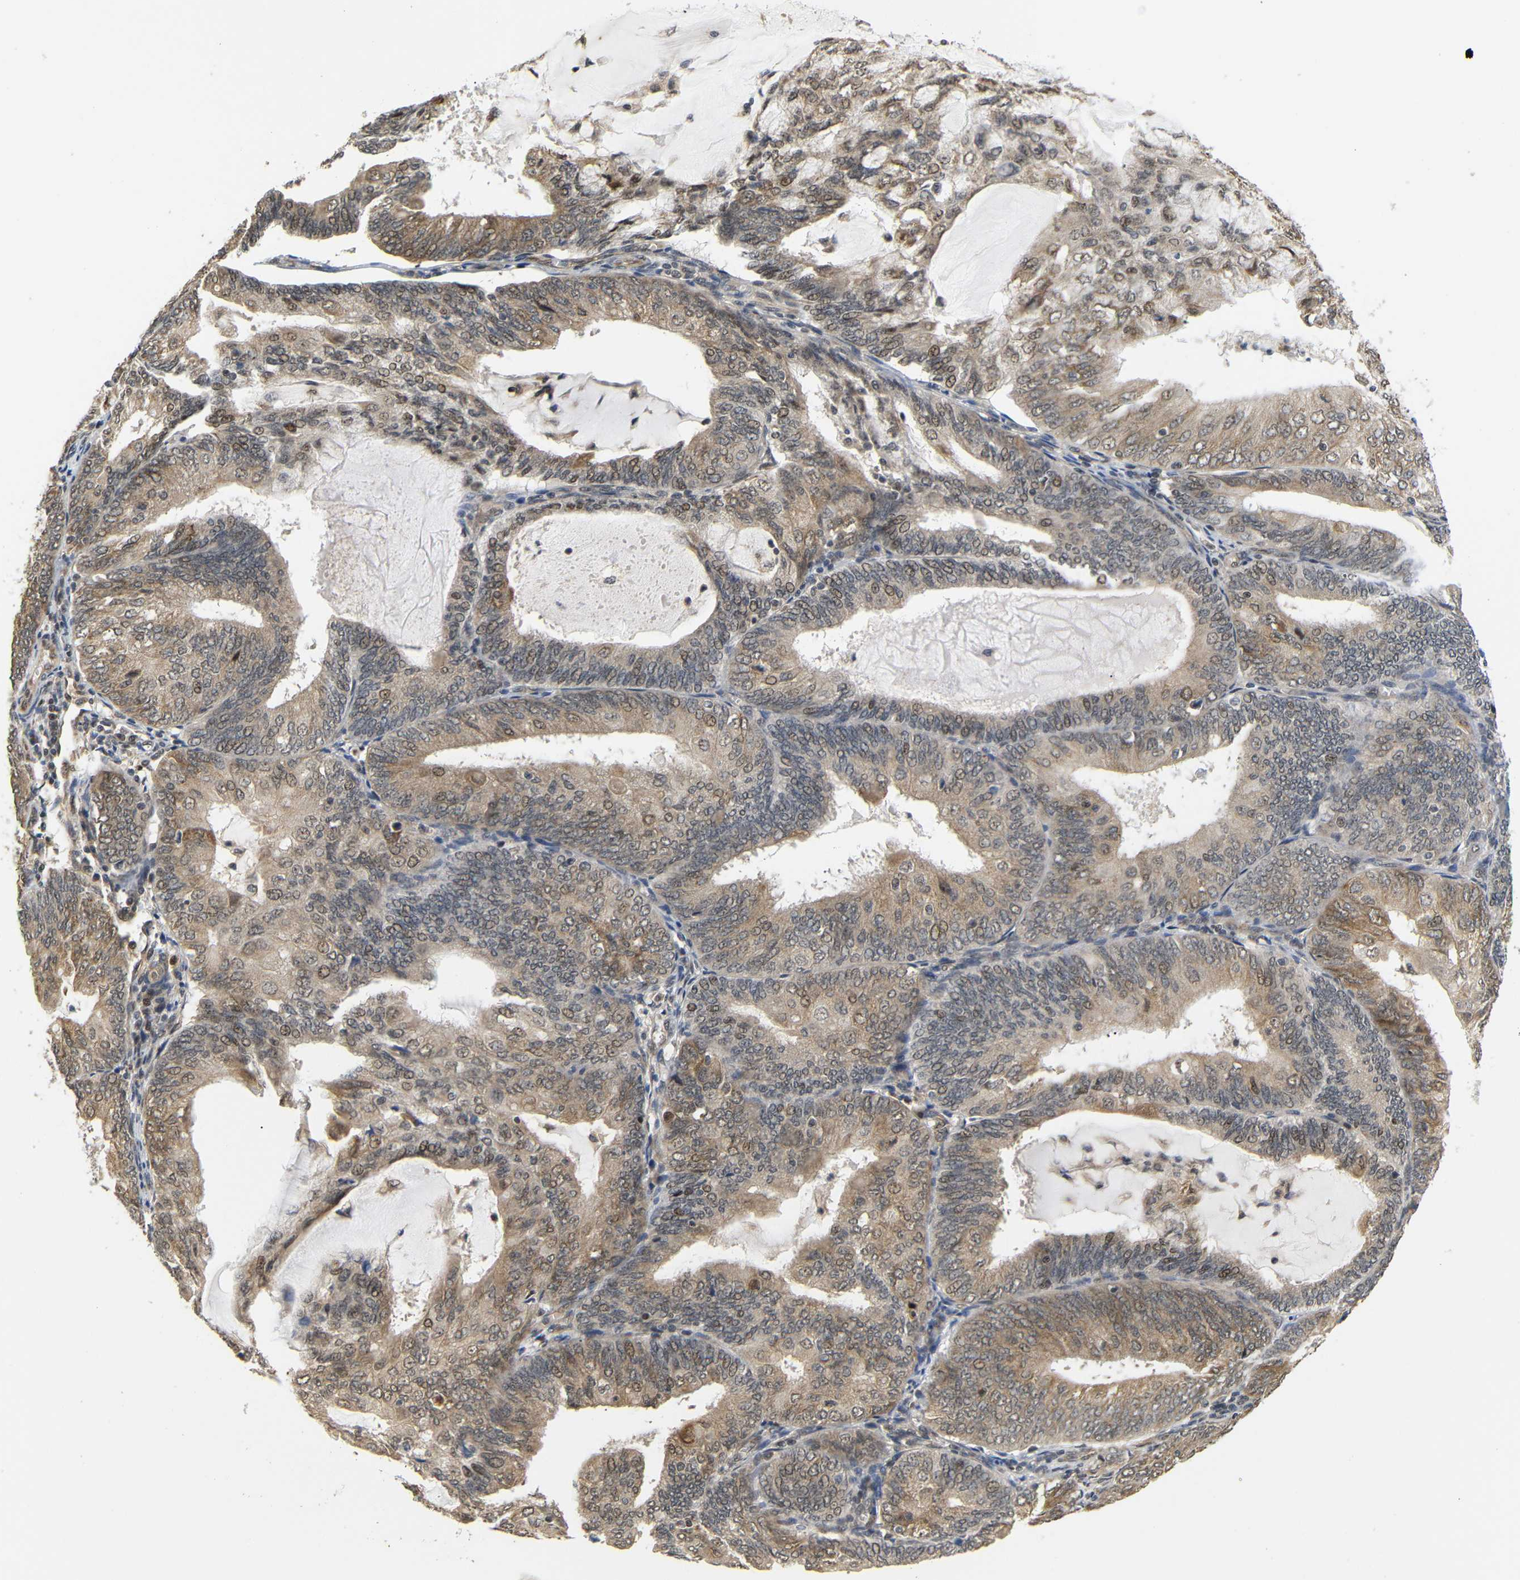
{"staining": {"intensity": "moderate", "quantity": ">75%", "location": "cytoplasmic/membranous,nuclear"}, "tissue": "endometrial cancer", "cell_type": "Tumor cells", "image_type": "cancer", "snomed": [{"axis": "morphology", "description": "Adenocarcinoma, NOS"}, {"axis": "topography", "description": "Endometrium"}], "caption": "Endometrial cancer (adenocarcinoma) tissue shows moderate cytoplasmic/membranous and nuclear positivity in about >75% of tumor cells, visualized by immunohistochemistry.", "gene": "GJA5", "patient": {"sex": "female", "age": 81}}